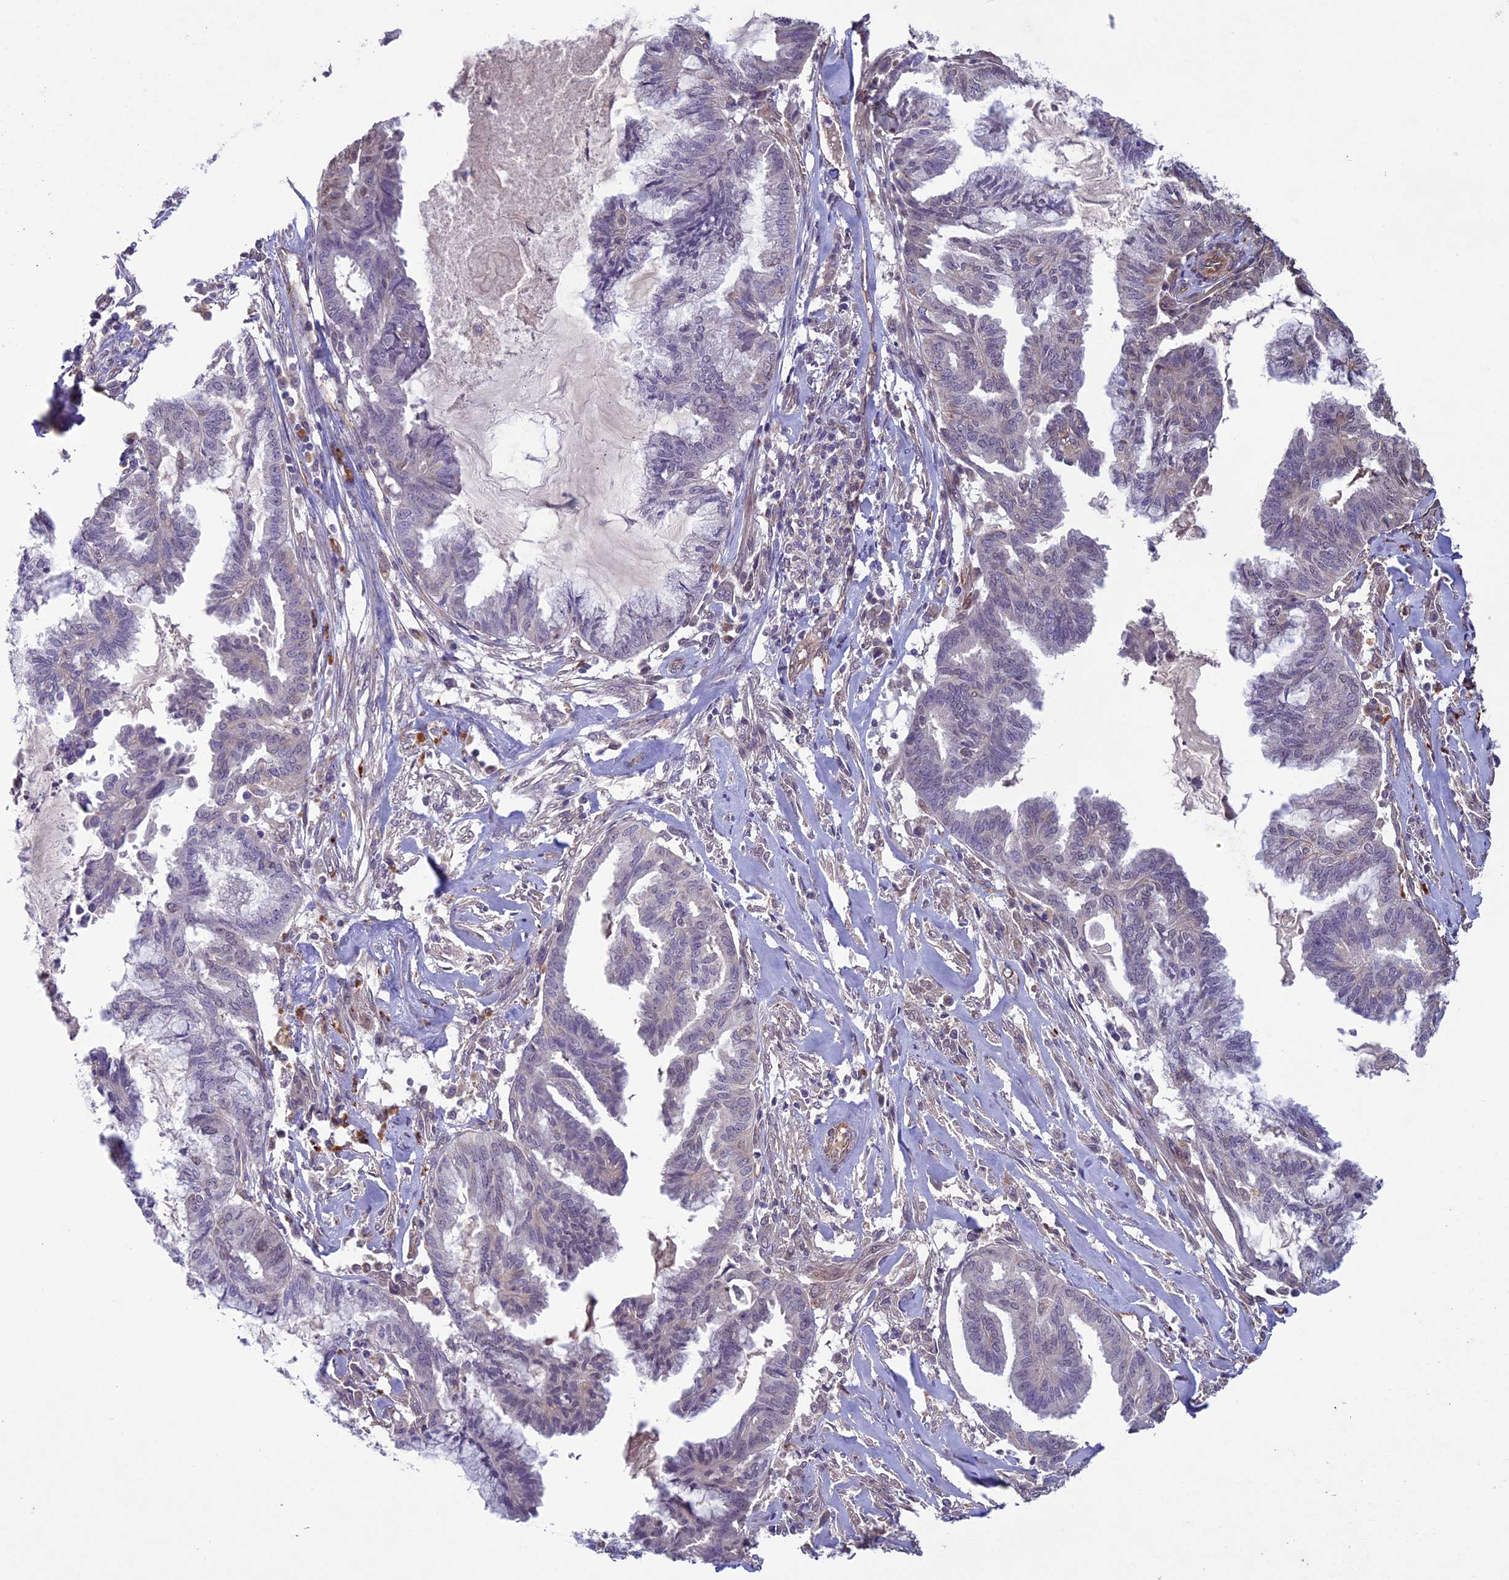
{"staining": {"intensity": "negative", "quantity": "none", "location": "none"}, "tissue": "endometrial cancer", "cell_type": "Tumor cells", "image_type": "cancer", "snomed": [{"axis": "morphology", "description": "Adenocarcinoma, NOS"}, {"axis": "topography", "description": "Endometrium"}], "caption": "The immunohistochemistry (IHC) image has no significant staining in tumor cells of endometrial cancer (adenocarcinoma) tissue.", "gene": "C3orf70", "patient": {"sex": "female", "age": 86}}